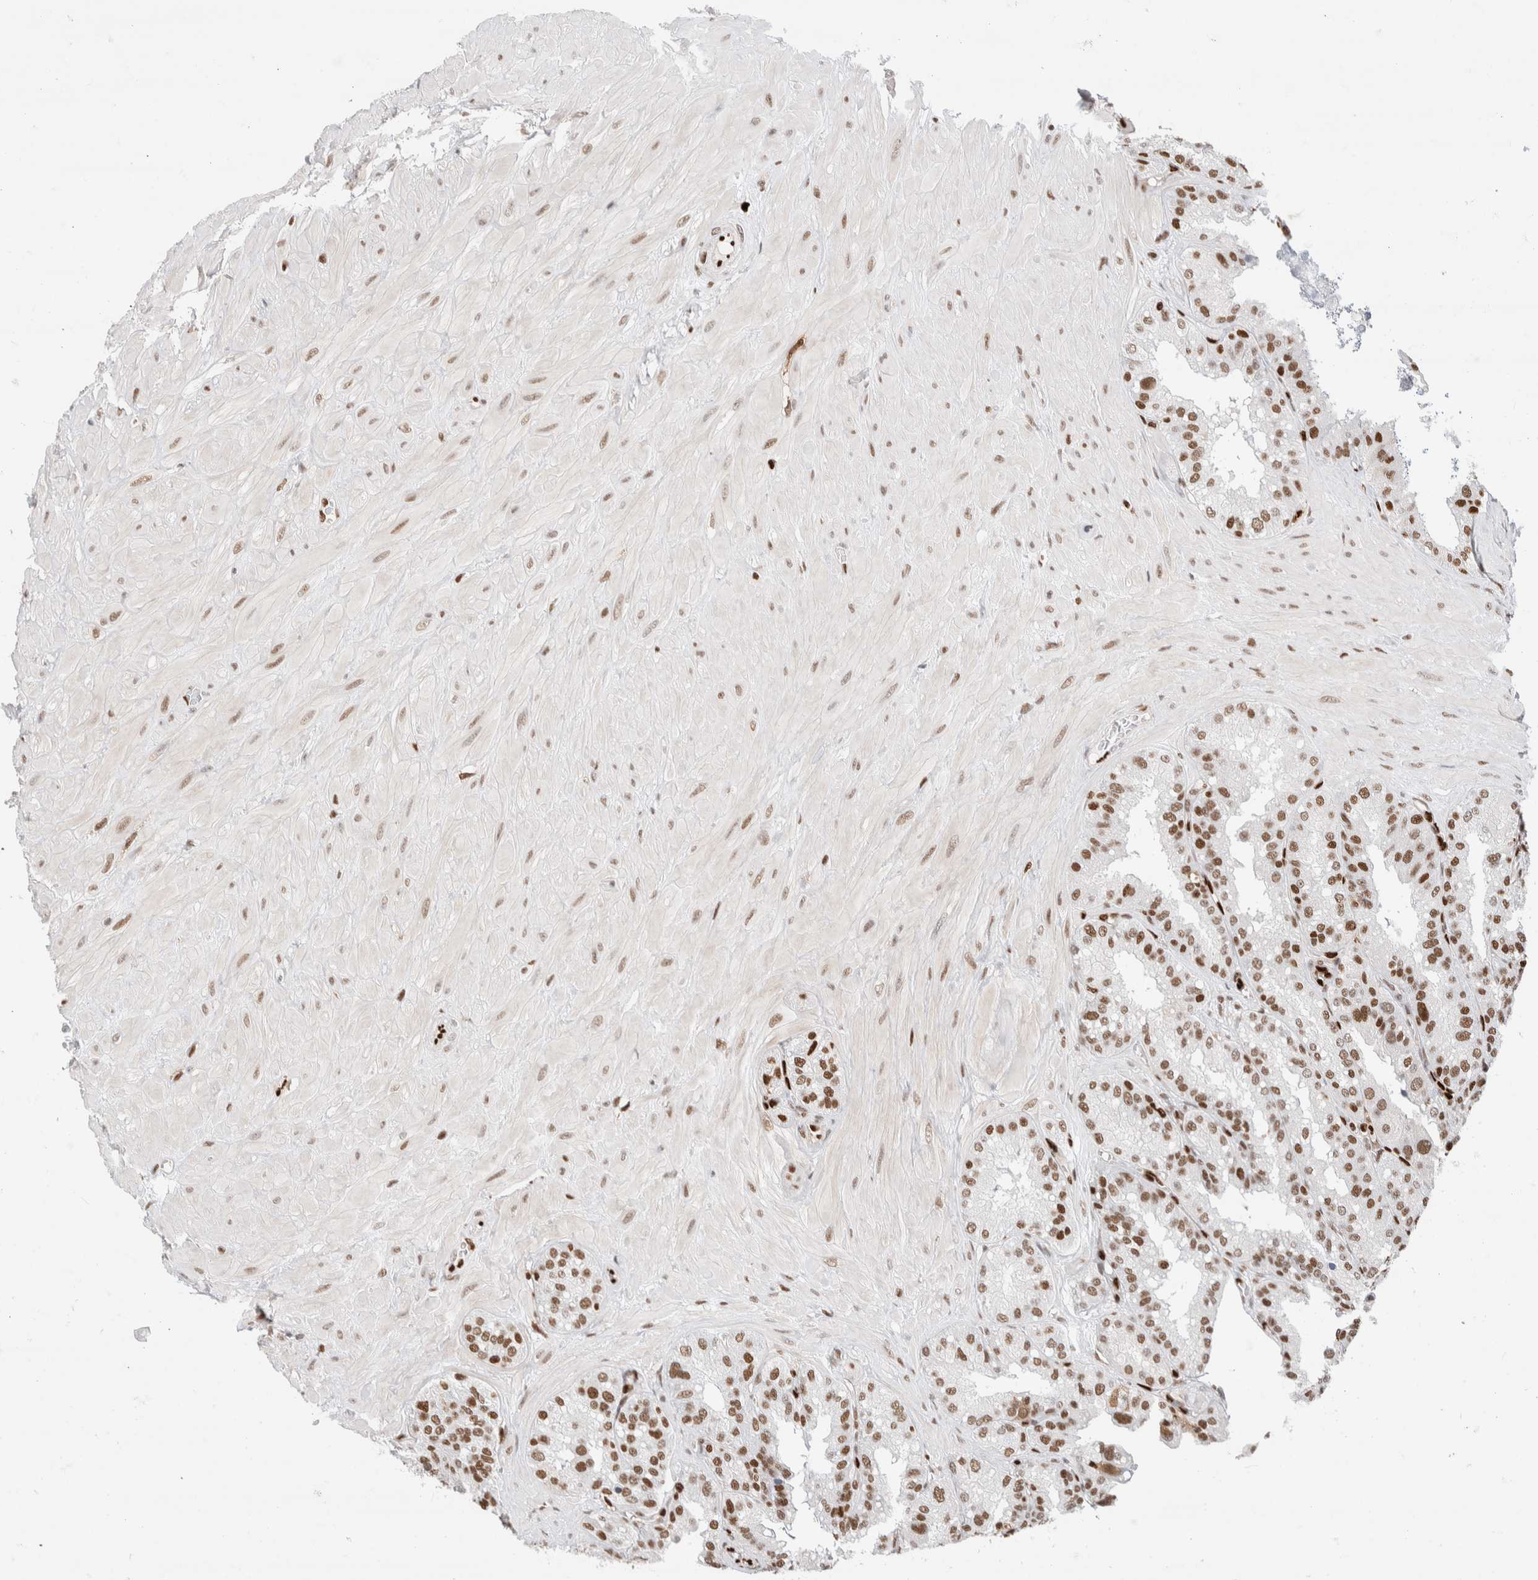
{"staining": {"intensity": "moderate", "quantity": ">75%", "location": "nuclear"}, "tissue": "seminal vesicle", "cell_type": "Glandular cells", "image_type": "normal", "snomed": [{"axis": "morphology", "description": "Normal tissue, NOS"}, {"axis": "topography", "description": "Prostate"}, {"axis": "topography", "description": "Seminal veicle"}], "caption": "Immunohistochemical staining of unremarkable human seminal vesicle demonstrates moderate nuclear protein expression in approximately >75% of glandular cells.", "gene": "C17orf49", "patient": {"sex": "male", "age": 51}}